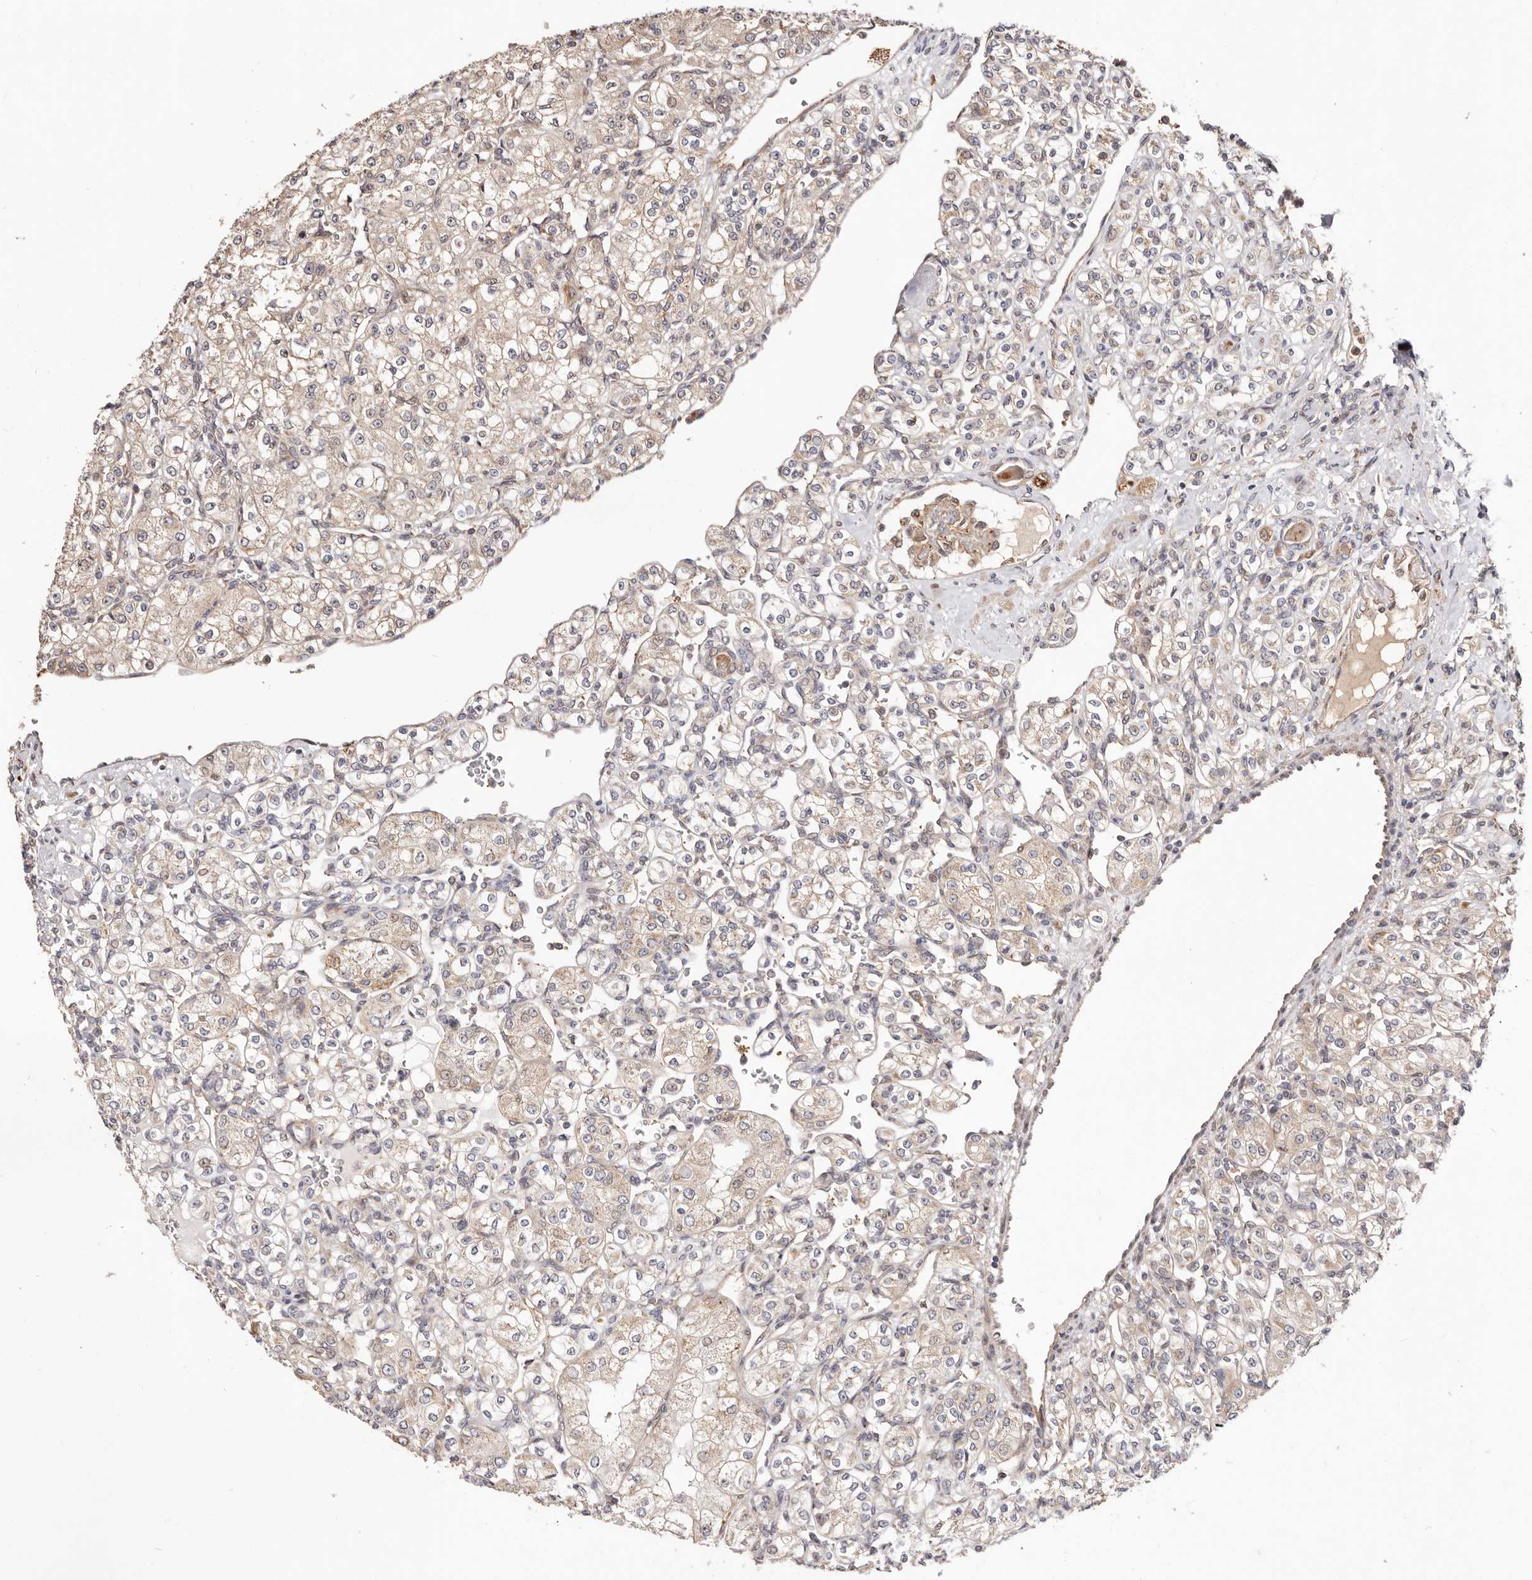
{"staining": {"intensity": "weak", "quantity": "<25%", "location": "cytoplasmic/membranous"}, "tissue": "renal cancer", "cell_type": "Tumor cells", "image_type": "cancer", "snomed": [{"axis": "morphology", "description": "Adenocarcinoma, NOS"}, {"axis": "topography", "description": "Kidney"}], "caption": "A high-resolution histopathology image shows immunohistochemistry (IHC) staining of adenocarcinoma (renal), which displays no significant staining in tumor cells. Nuclei are stained in blue.", "gene": "USP33", "patient": {"sex": "male", "age": 77}}